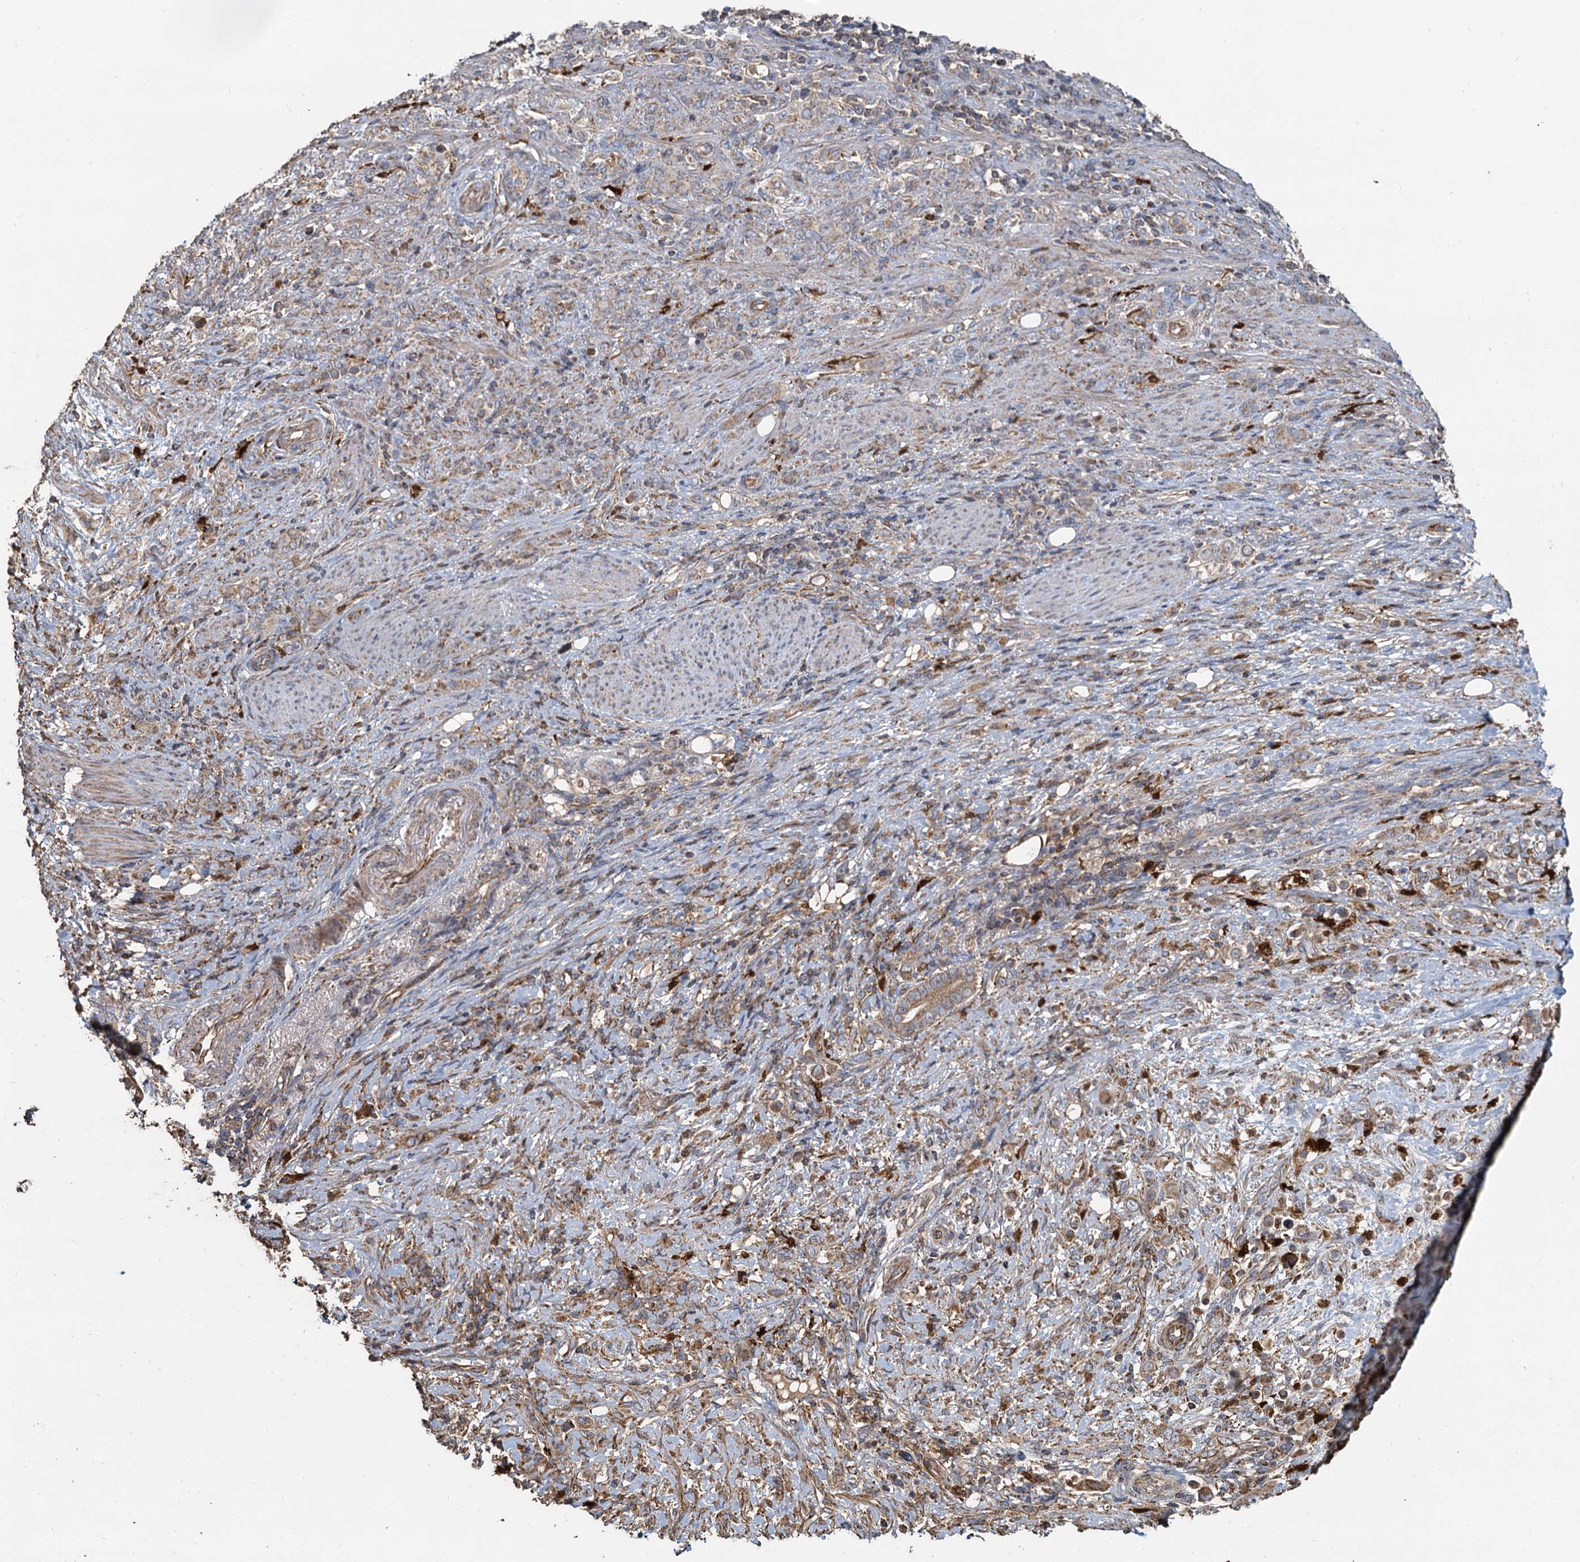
{"staining": {"intensity": "weak", "quantity": ">75%", "location": "cytoplasmic/membranous"}, "tissue": "stomach cancer", "cell_type": "Tumor cells", "image_type": "cancer", "snomed": [{"axis": "morphology", "description": "Adenocarcinoma, NOS"}, {"axis": "topography", "description": "Stomach"}], "caption": "Tumor cells exhibit low levels of weak cytoplasmic/membranous expression in about >75% of cells in human adenocarcinoma (stomach).", "gene": "SDS", "patient": {"sex": "female", "age": 79}}